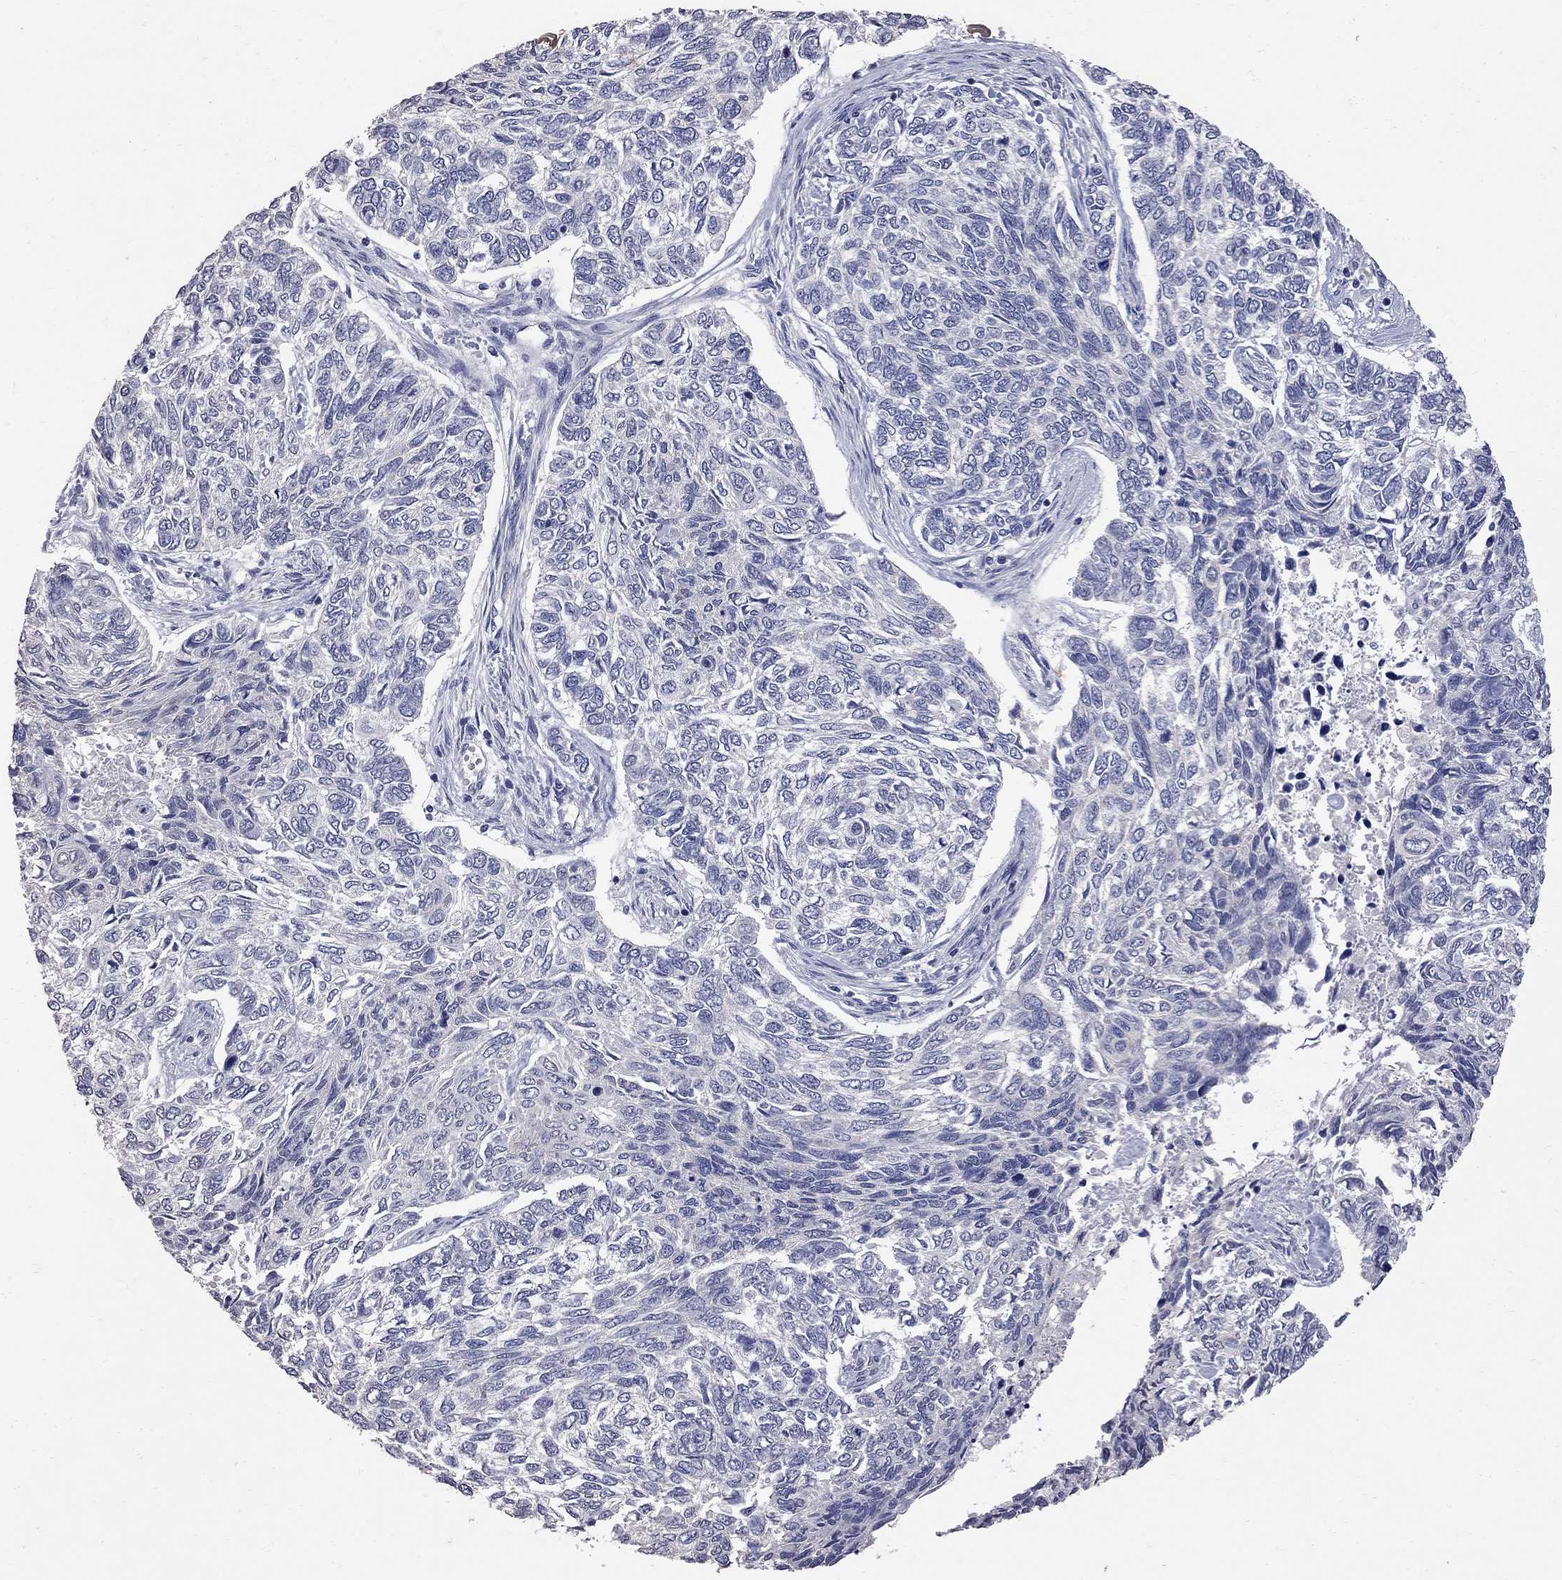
{"staining": {"intensity": "negative", "quantity": "none", "location": "none"}, "tissue": "skin cancer", "cell_type": "Tumor cells", "image_type": "cancer", "snomed": [{"axis": "morphology", "description": "Basal cell carcinoma"}, {"axis": "topography", "description": "Skin"}], "caption": "DAB immunohistochemical staining of human basal cell carcinoma (skin) demonstrates no significant staining in tumor cells.", "gene": "NOS2", "patient": {"sex": "female", "age": 65}}